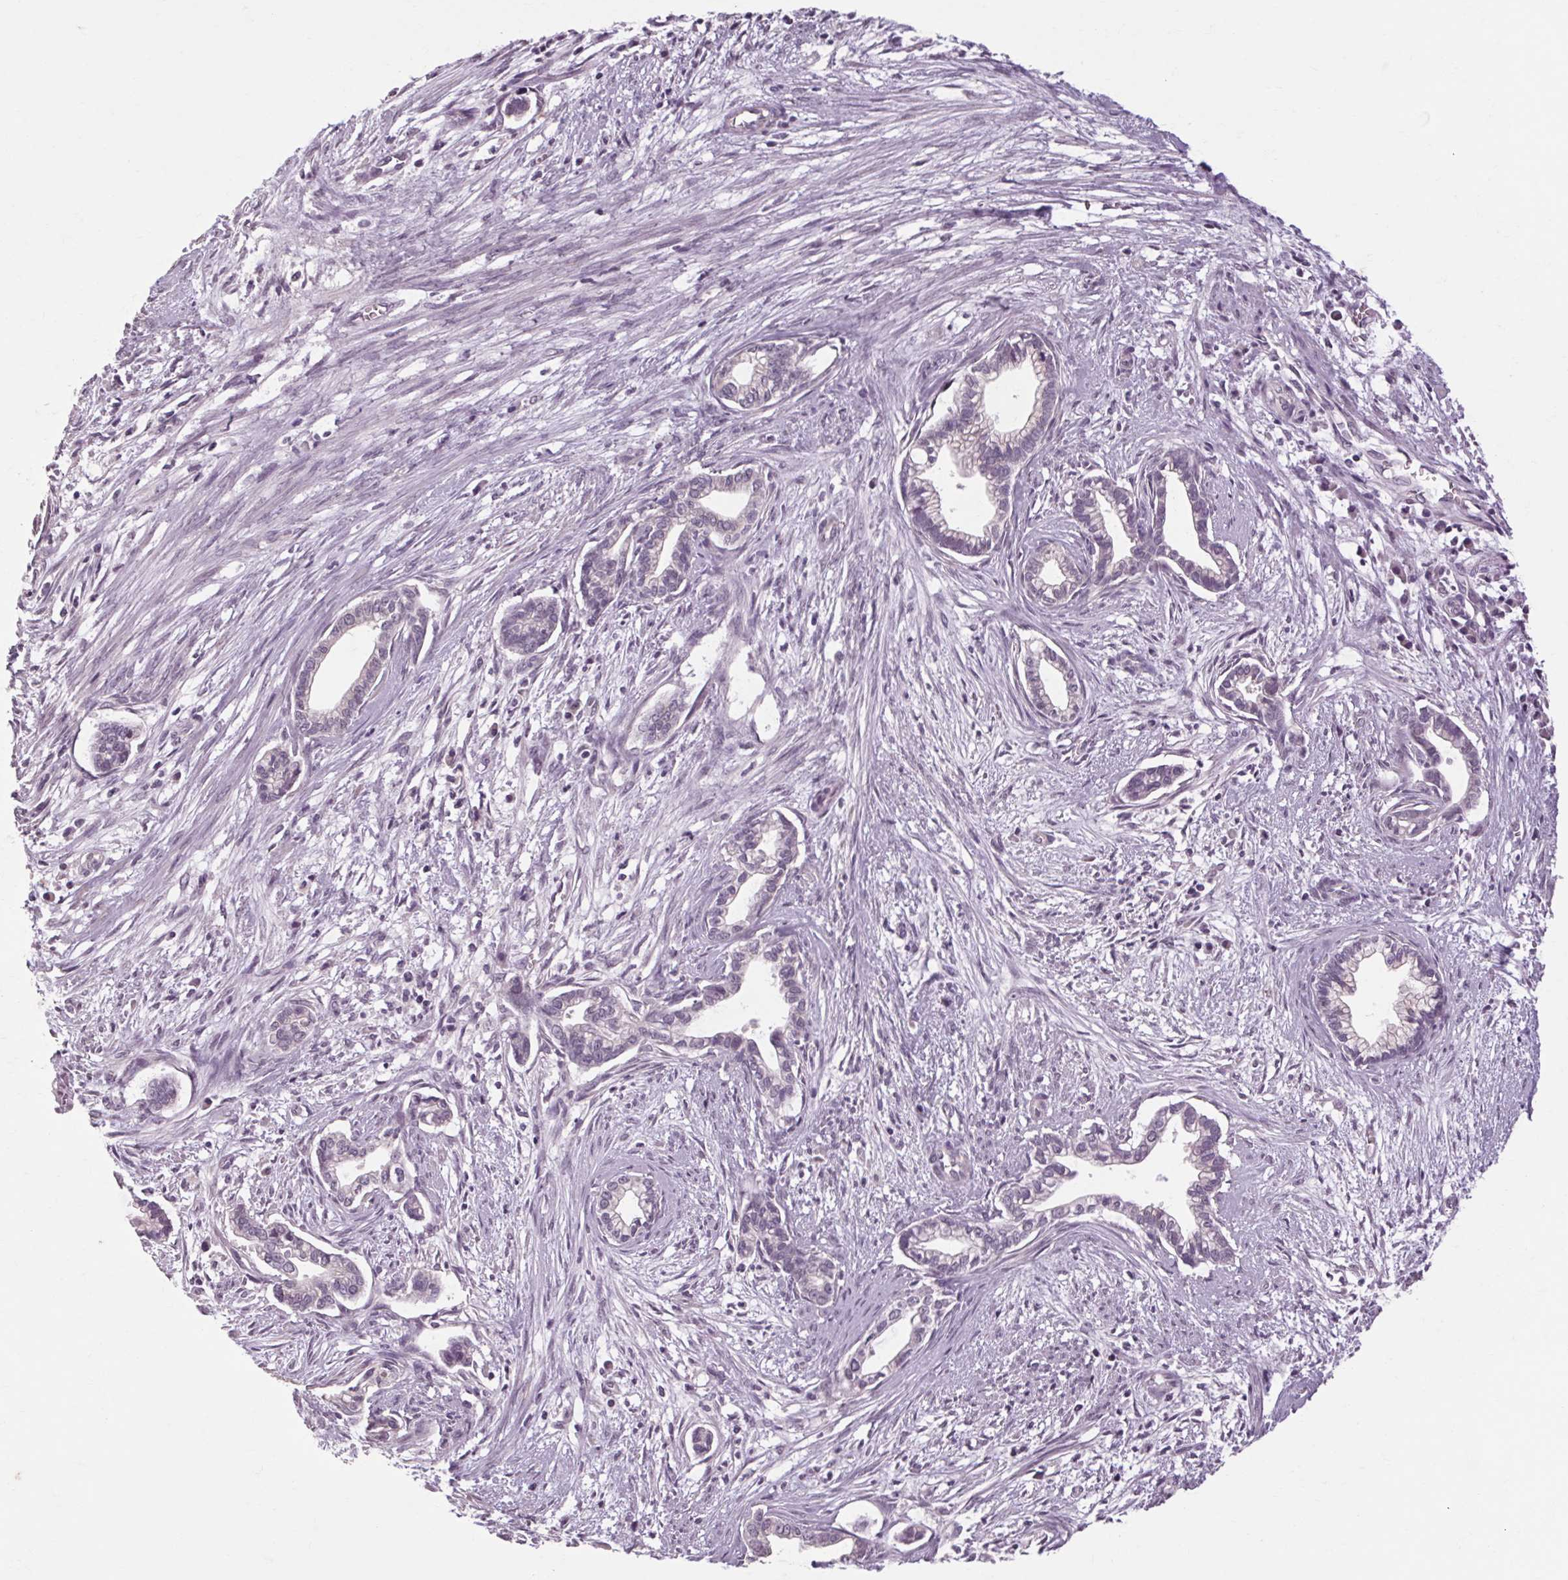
{"staining": {"intensity": "negative", "quantity": "none", "location": "none"}, "tissue": "cervical cancer", "cell_type": "Tumor cells", "image_type": "cancer", "snomed": [{"axis": "morphology", "description": "Adenocarcinoma, NOS"}, {"axis": "topography", "description": "Cervix"}], "caption": "IHC of adenocarcinoma (cervical) shows no expression in tumor cells.", "gene": "POMC", "patient": {"sex": "female", "age": 62}}